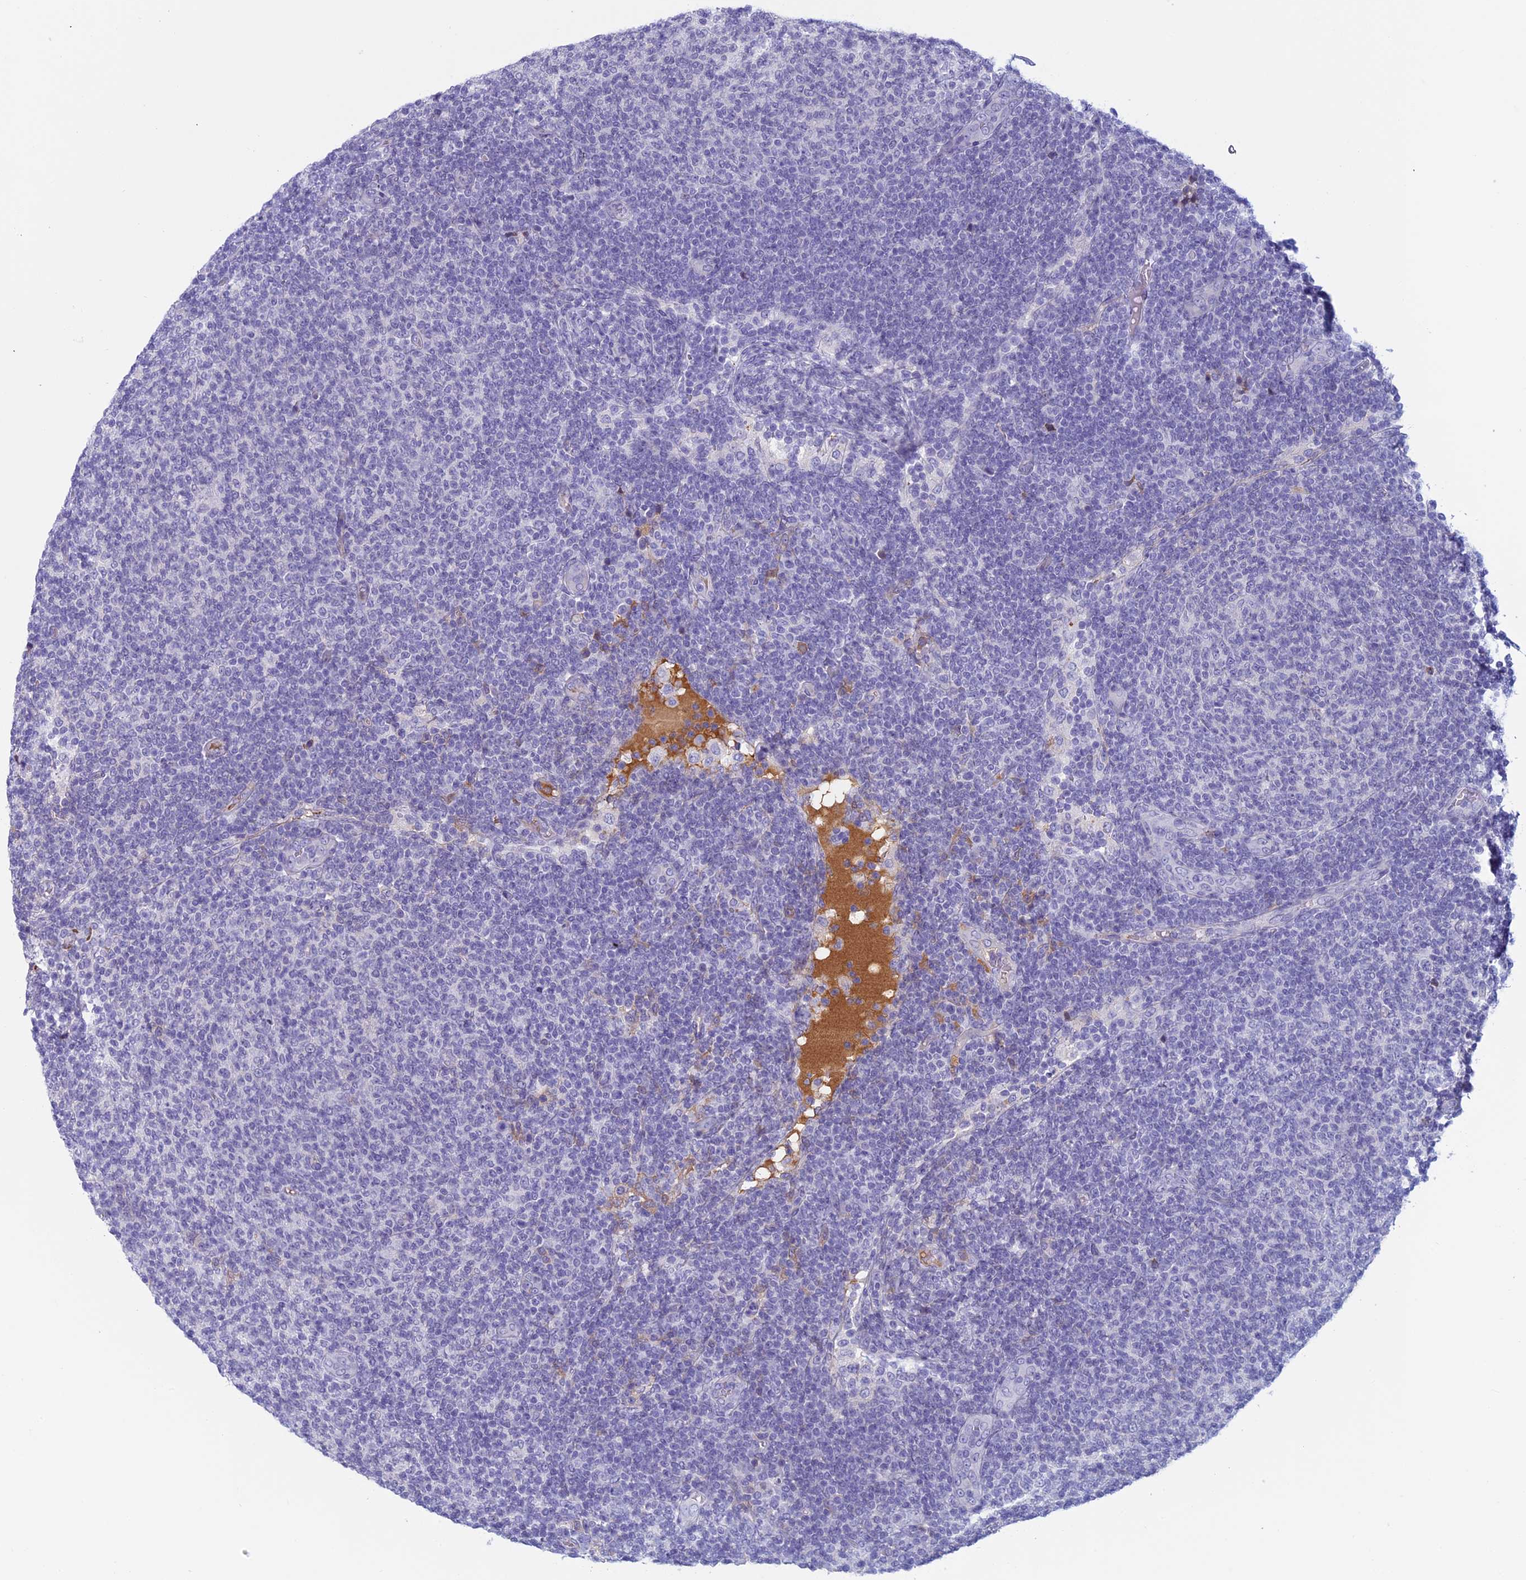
{"staining": {"intensity": "negative", "quantity": "none", "location": "none"}, "tissue": "lymphoma", "cell_type": "Tumor cells", "image_type": "cancer", "snomed": [{"axis": "morphology", "description": "Malignant lymphoma, non-Hodgkin's type, Low grade"}, {"axis": "topography", "description": "Lymph node"}], "caption": "DAB immunohistochemical staining of human low-grade malignant lymphoma, non-Hodgkin's type exhibits no significant expression in tumor cells.", "gene": "ANGPTL2", "patient": {"sex": "male", "age": 66}}